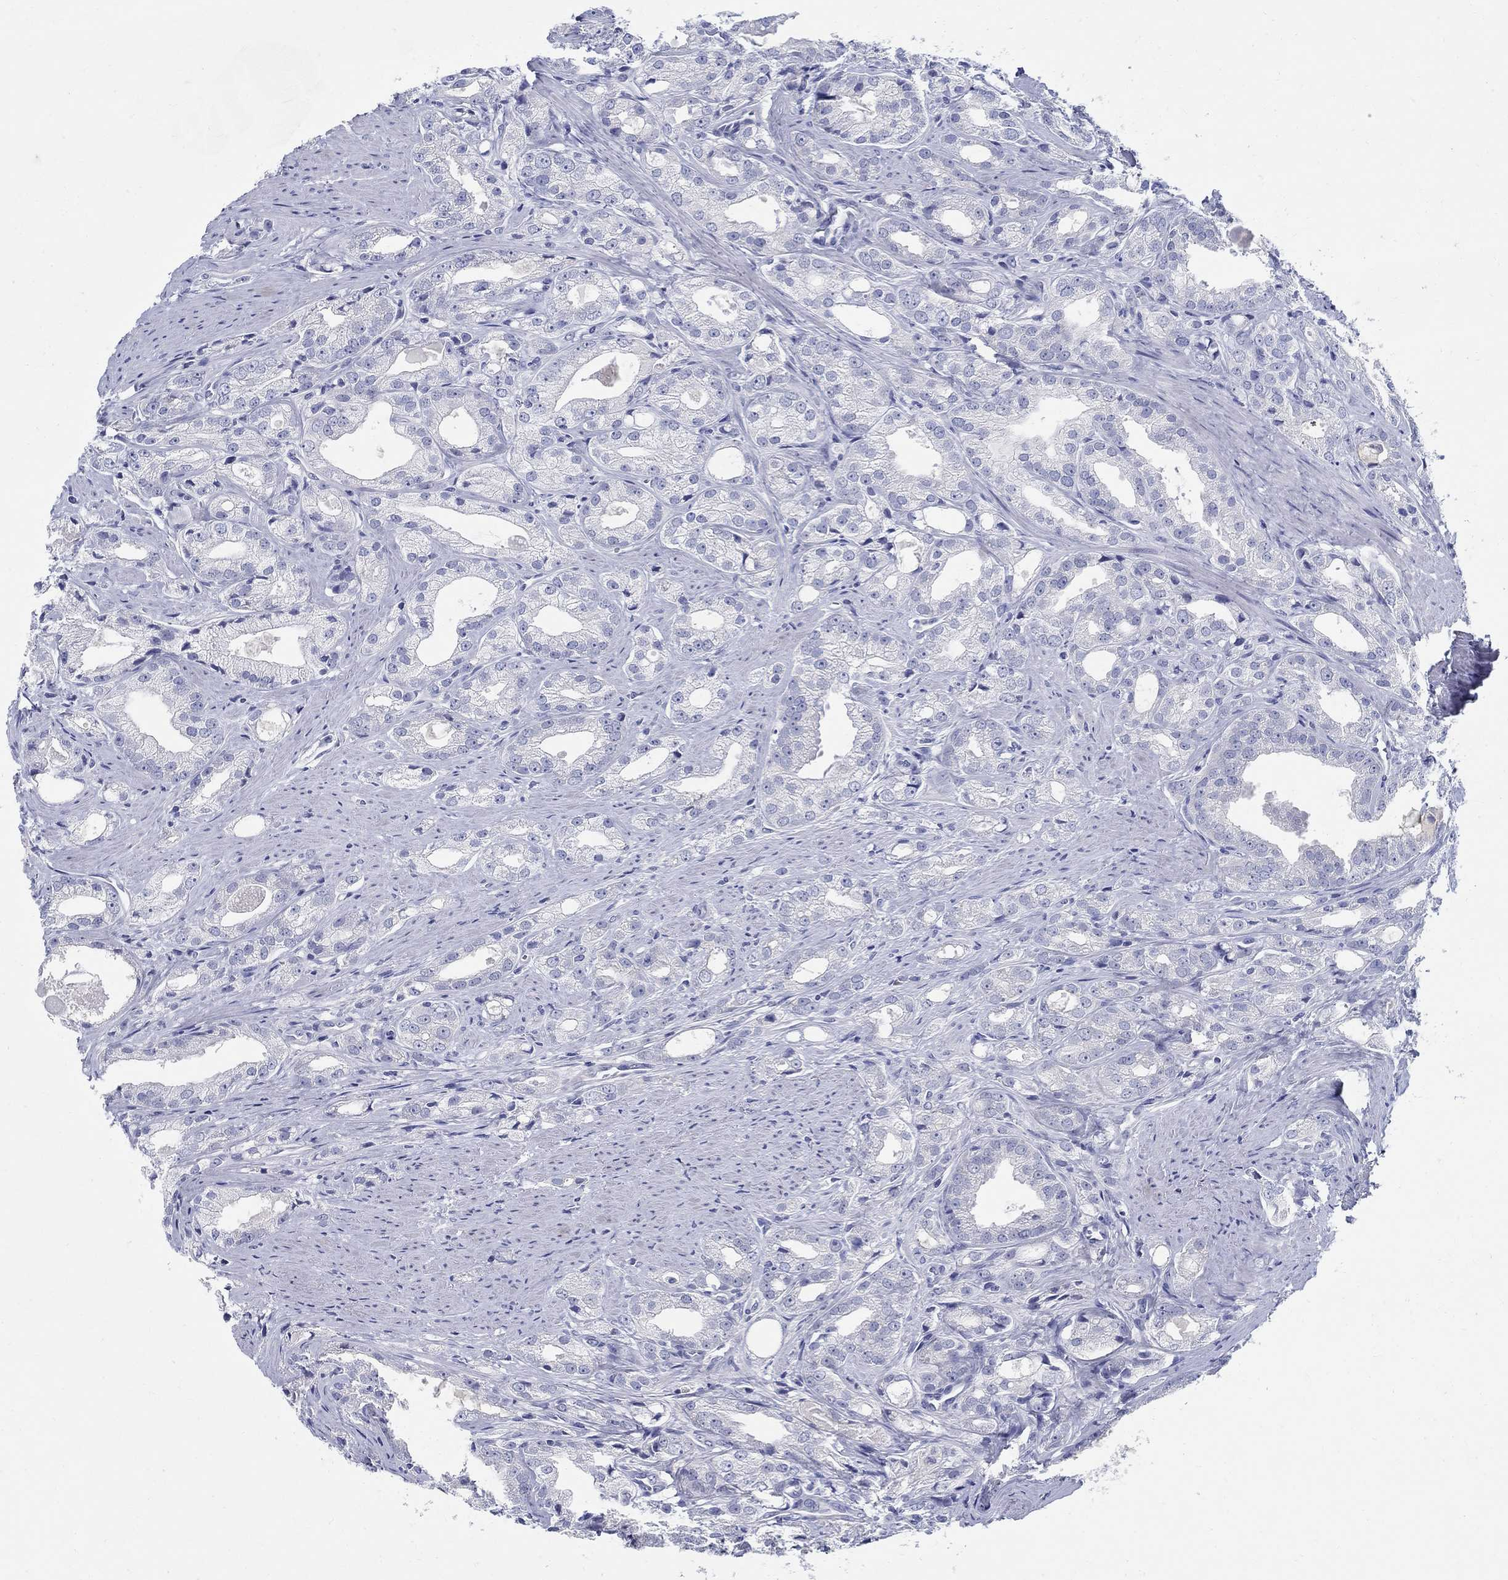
{"staining": {"intensity": "negative", "quantity": "none", "location": "none"}, "tissue": "prostate cancer", "cell_type": "Tumor cells", "image_type": "cancer", "snomed": [{"axis": "morphology", "description": "Adenocarcinoma, NOS"}, {"axis": "morphology", "description": "Adenocarcinoma, High grade"}, {"axis": "topography", "description": "Prostate"}], "caption": "DAB immunohistochemical staining of human adenocarcinoma (prostate) demonstrates no significant expression in tumor cells.", "gene": "CRYGD", "patient": {"sex": "male", "age": 70}}